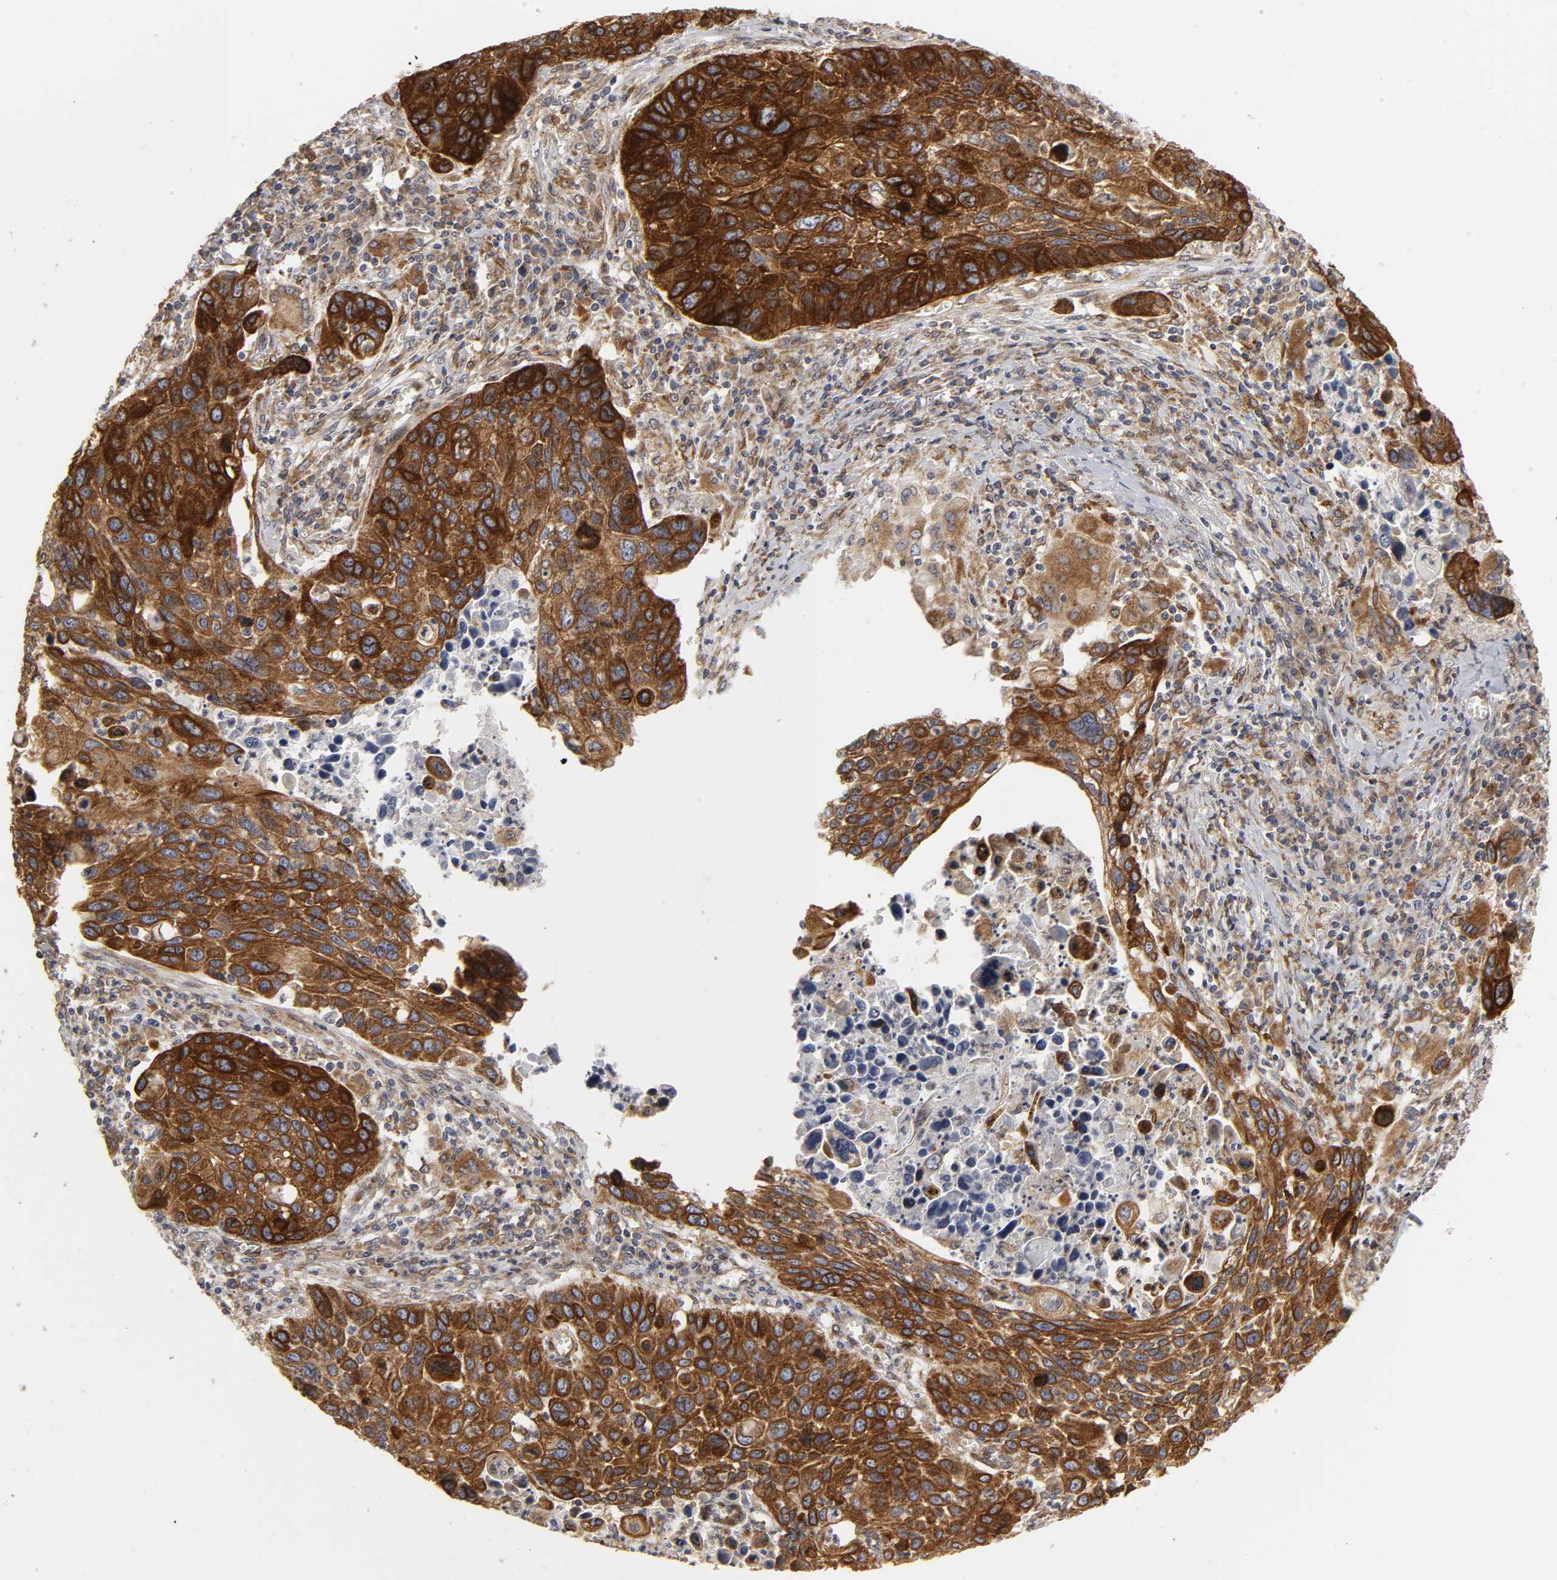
{"staining": {"intensity": "strong", "quantity": ">75%", "location": "cytoplasmic/membranous"}, "tissue": "lung cancer", "cell_type": "Tumor cells", "image_type": "cancer", "snomed": [{"axis": "morphology", "description": "Squamous cell carcinoma, NOS"}, {"axis": "topography", "description": "Lung"}], "caption": "Lung squamous cell carcinoma stained with a brown dye displays strong cytoplasmic/membranous positive staining in about >75% of tumor cells.", "gene": "POR", "patient": {"sex": "male", "age": 68}}